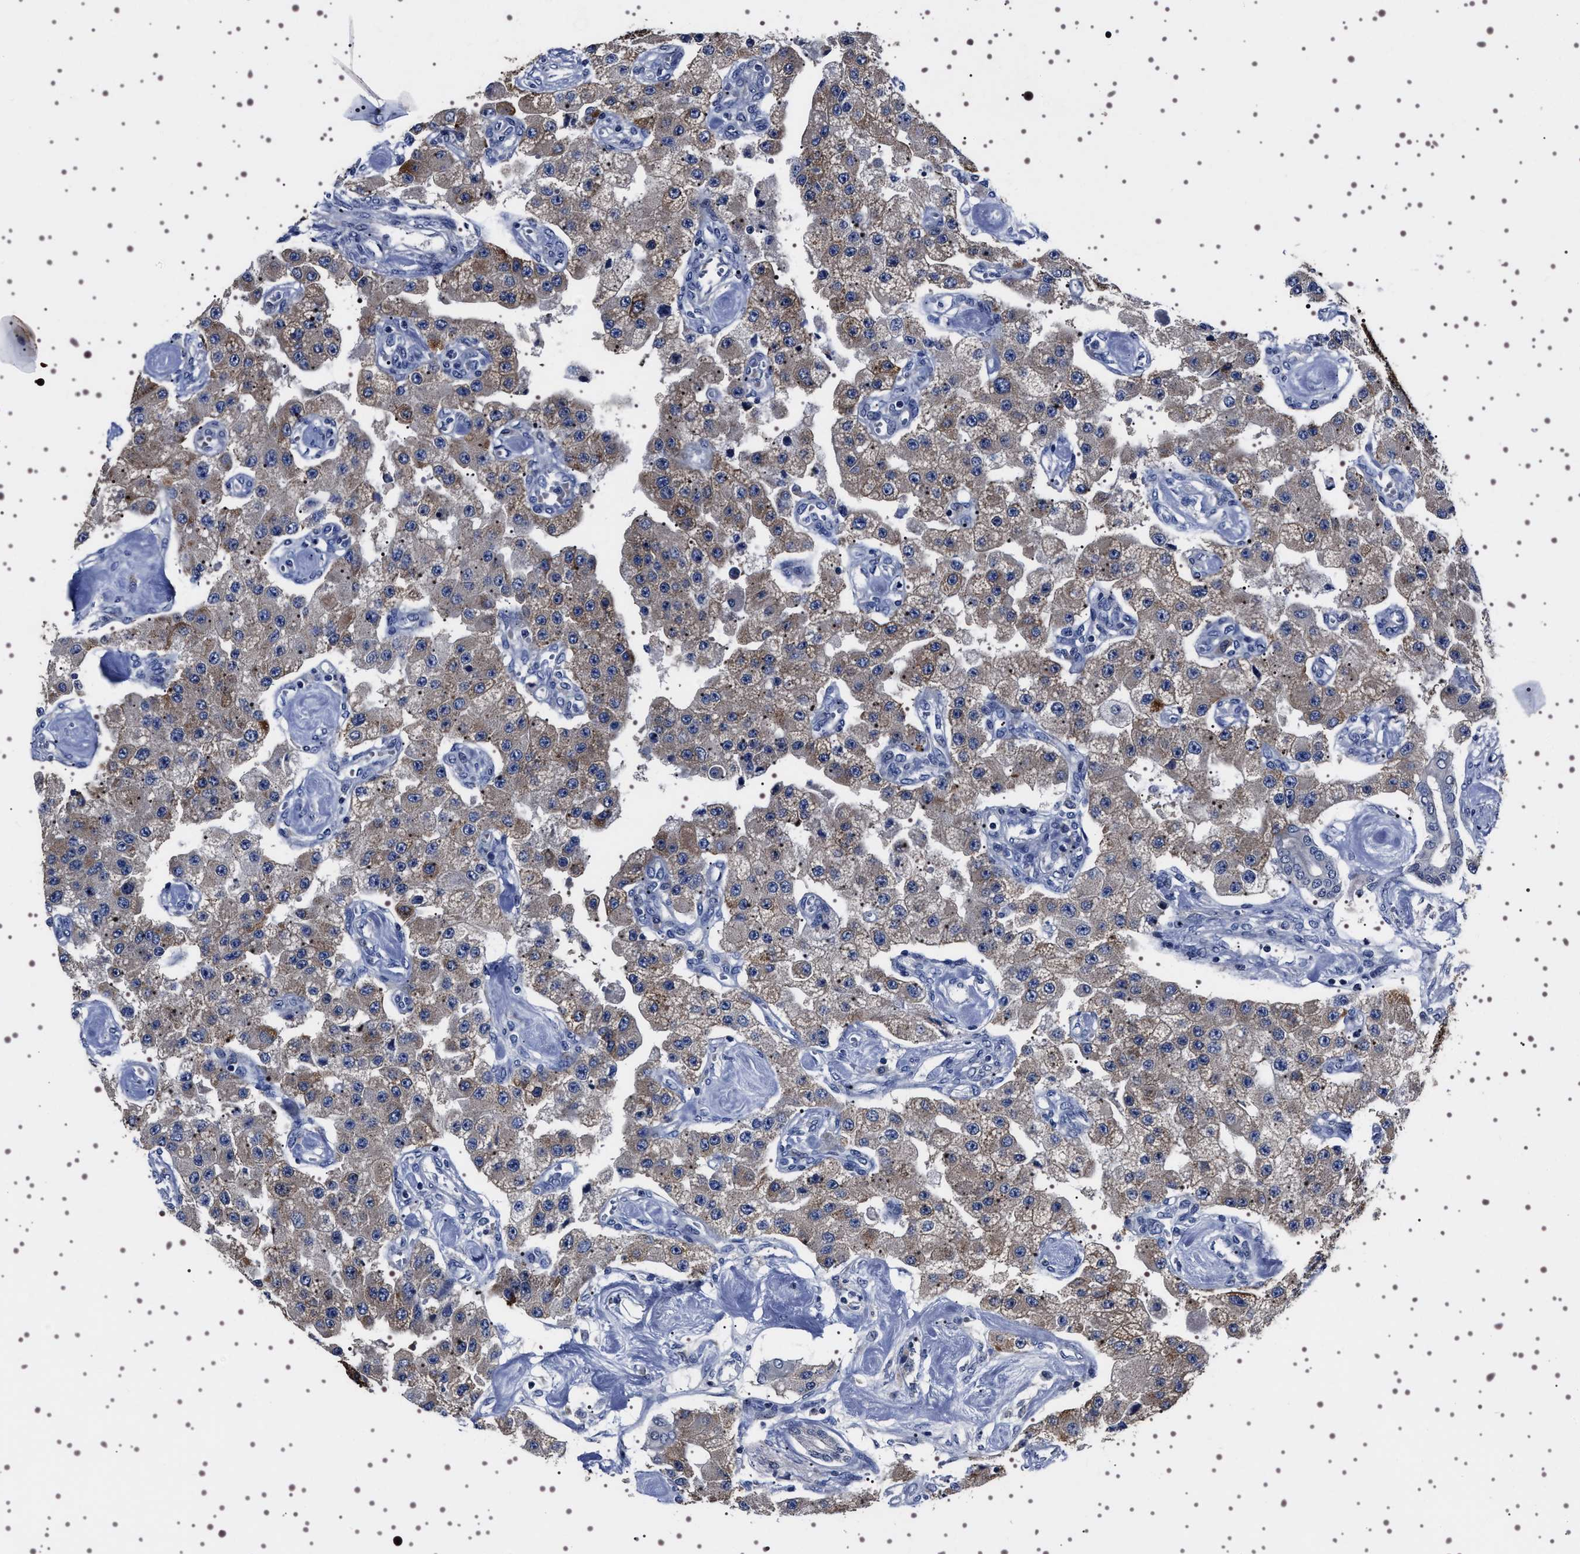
{"staining": {"intensity": "moderate", "quantity": "25%-75%", "location": "cytoplasmic/membranous"}, "tissue": "carcinoid", "cell_type": "Tumor cells", "image_type": "cancer", "snomed": [{"axis": "morphology", "description": "Carcinoid, malignant, NOS"}, {"axis": "topography", "description": "Pancreas"}], "caption": "Human carcinoid stained for a protein (brown) exhibits moderate cytoplasmic/membranous positive positivity in about 25%-75% of tumor cells.", "gene": "TARBP1", "patient": {"sex": "male", "age": 41}}